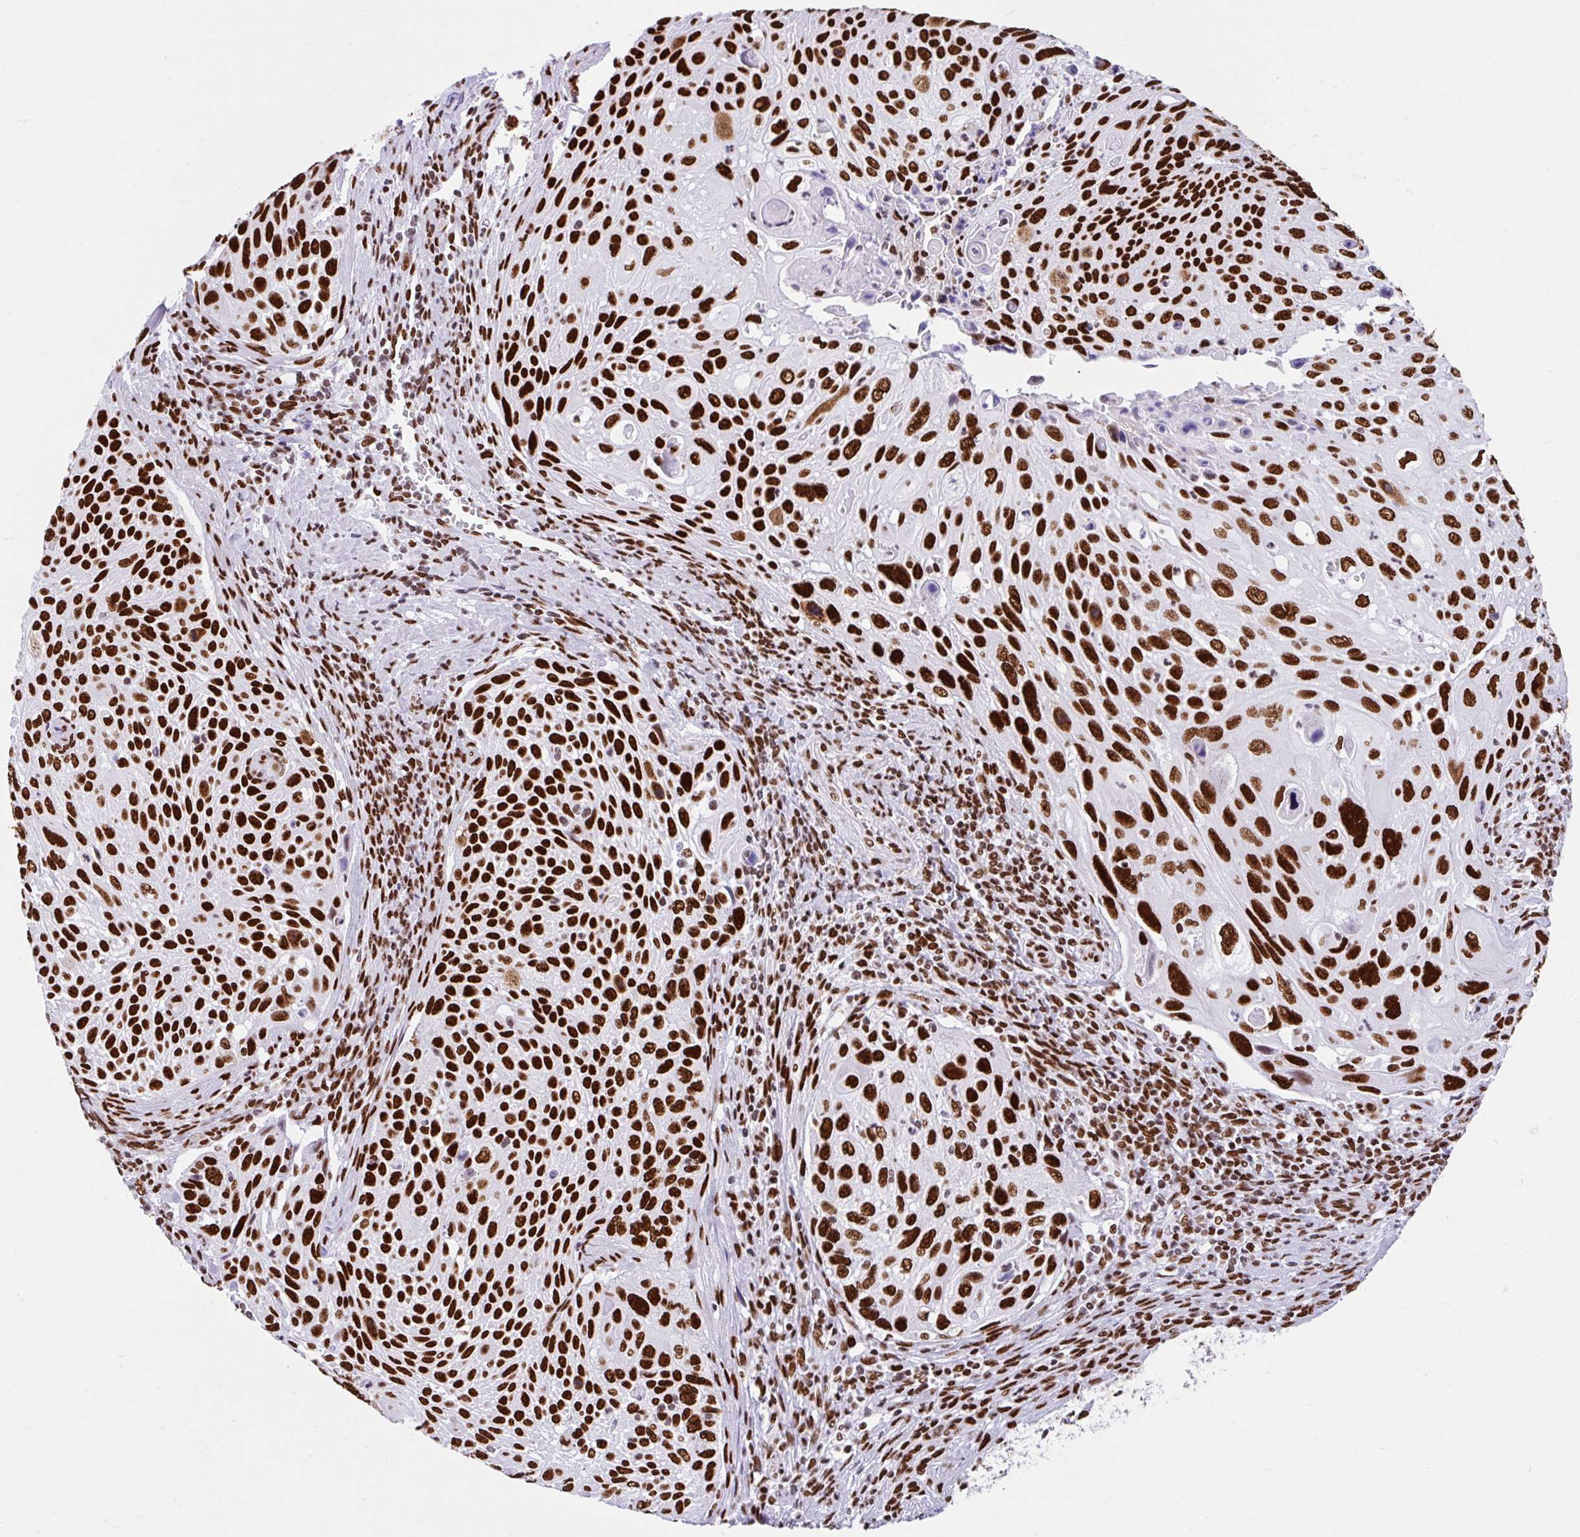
{"staining": {"intensity": "strong", "quantity": ">75%", "location": "nuclear"}, "tissue": "cervical cancer", "cell_type": "Tumor cells", "image_type": "cancer", "snomed": [{"axis": "morphology", "description": "Squamous cell carcinoma, NOS"}, {"axis": "topography", "description": "Cervix"}], "caption": "An immunohistochemistry photomicrograph of neoplastic tissue is shown. Protein staining in brown highlights strong nuclear positivity in cervical cancer (squamous cell carcinoma) within tumor cells.", "gene": "KHDRBS1", "patient": {"sex": "female", "age": 70}}